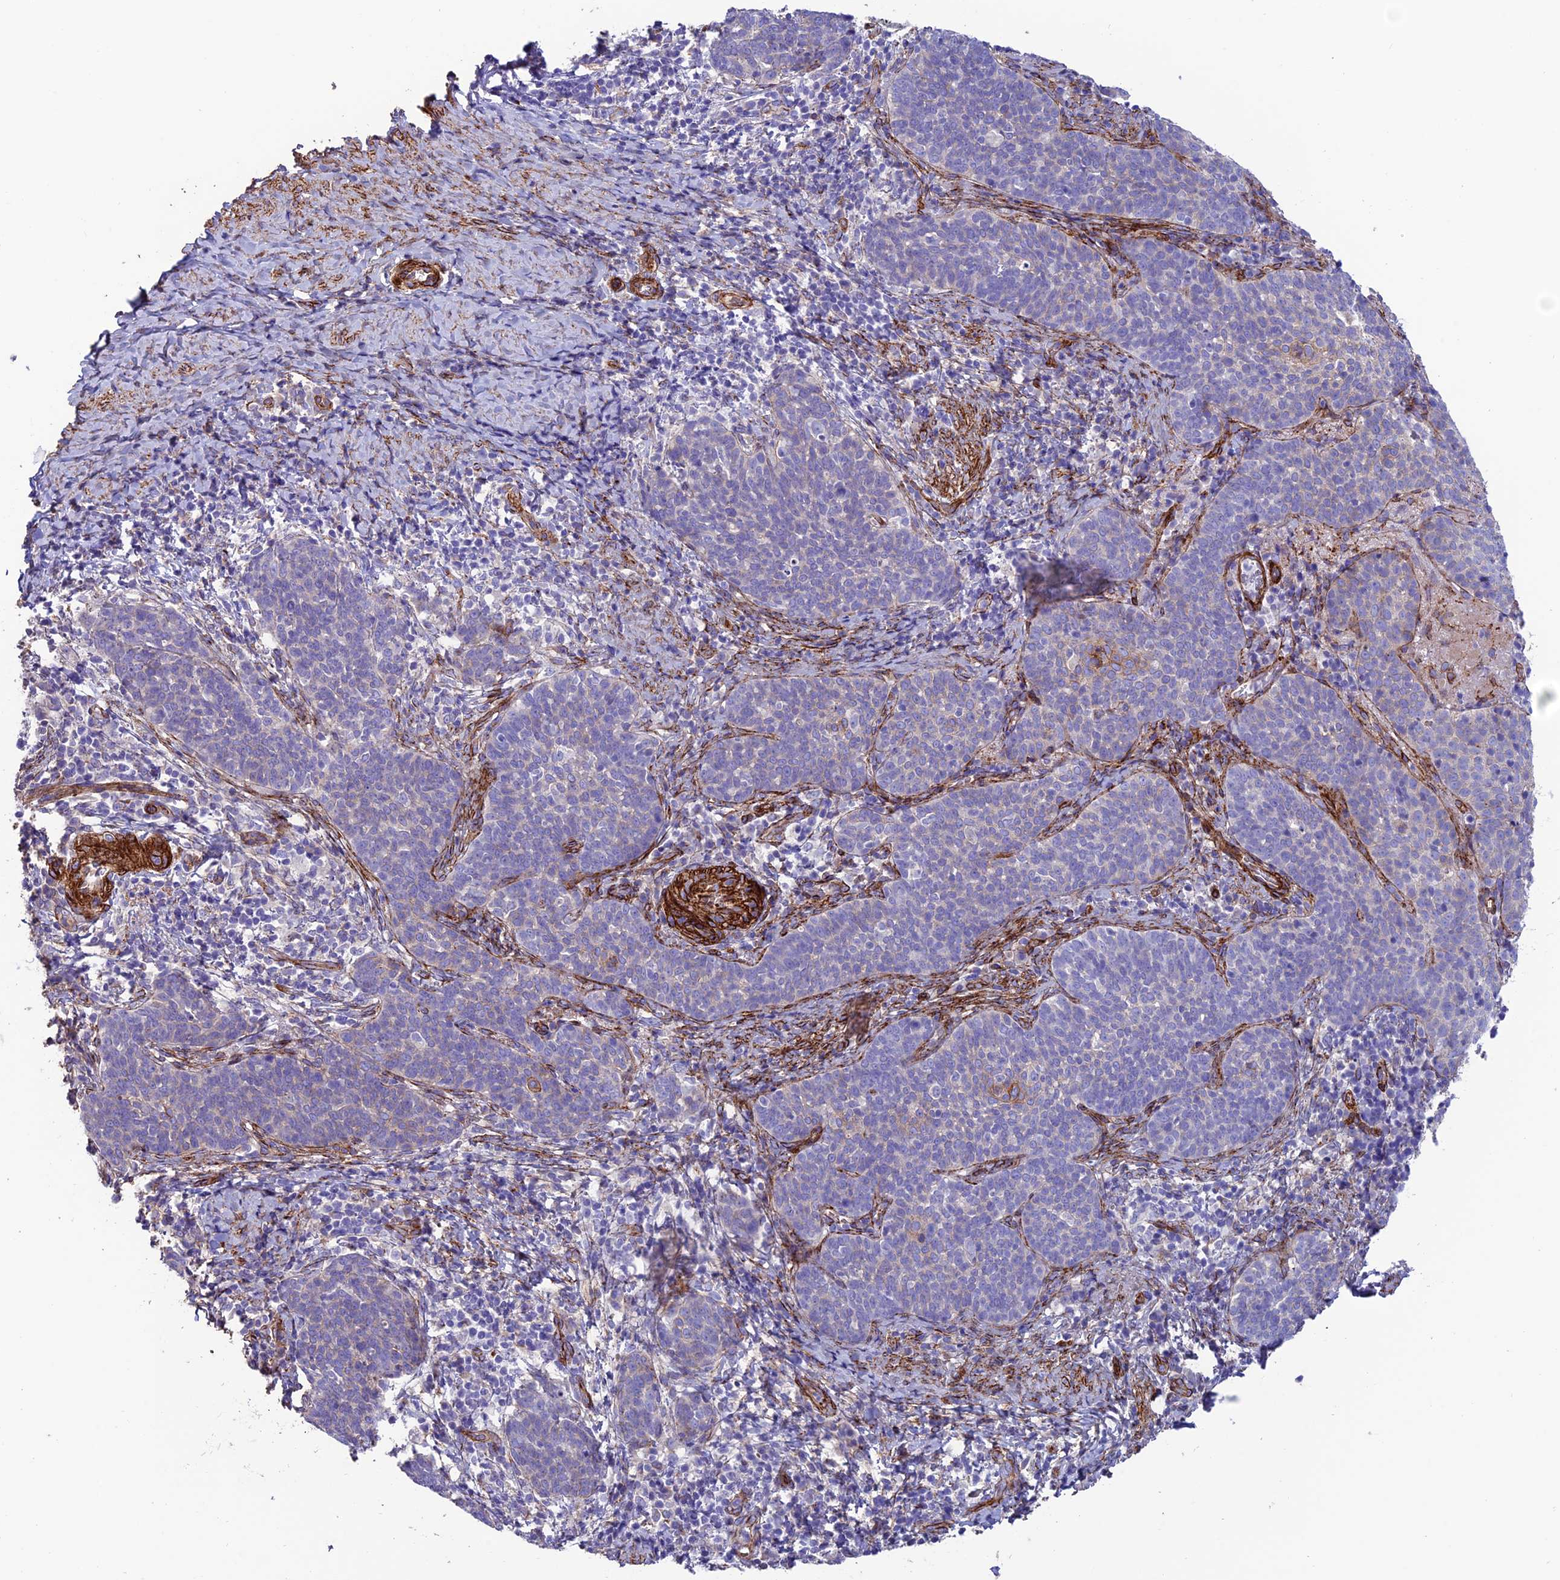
{"staining": {"intensity": "negative", "quantity": "none", "location": "none"}, "tissue": "cervical cancer", "cell_type": "Tumor cells", "image_type": "cancer", "snomed": [{"axis": "morphology", "description": "Normal tissue, NOS"}, {"axis": "morphology", "description": "Squamous cell carcinoma, NOS"}, {"axis": "topography", "description": "Cervix"}], "caption": "Tumor cells are negative for brown protein staining in cervical squamous cell carcinoma. The staining was performed using DAB to visualize the protein expression in brown, while the nuclei were stained in blue with hematoxylin (Magnification: 20x).", "gene": "REX1BD", "patient": {"sex": "female", "age": 39}}